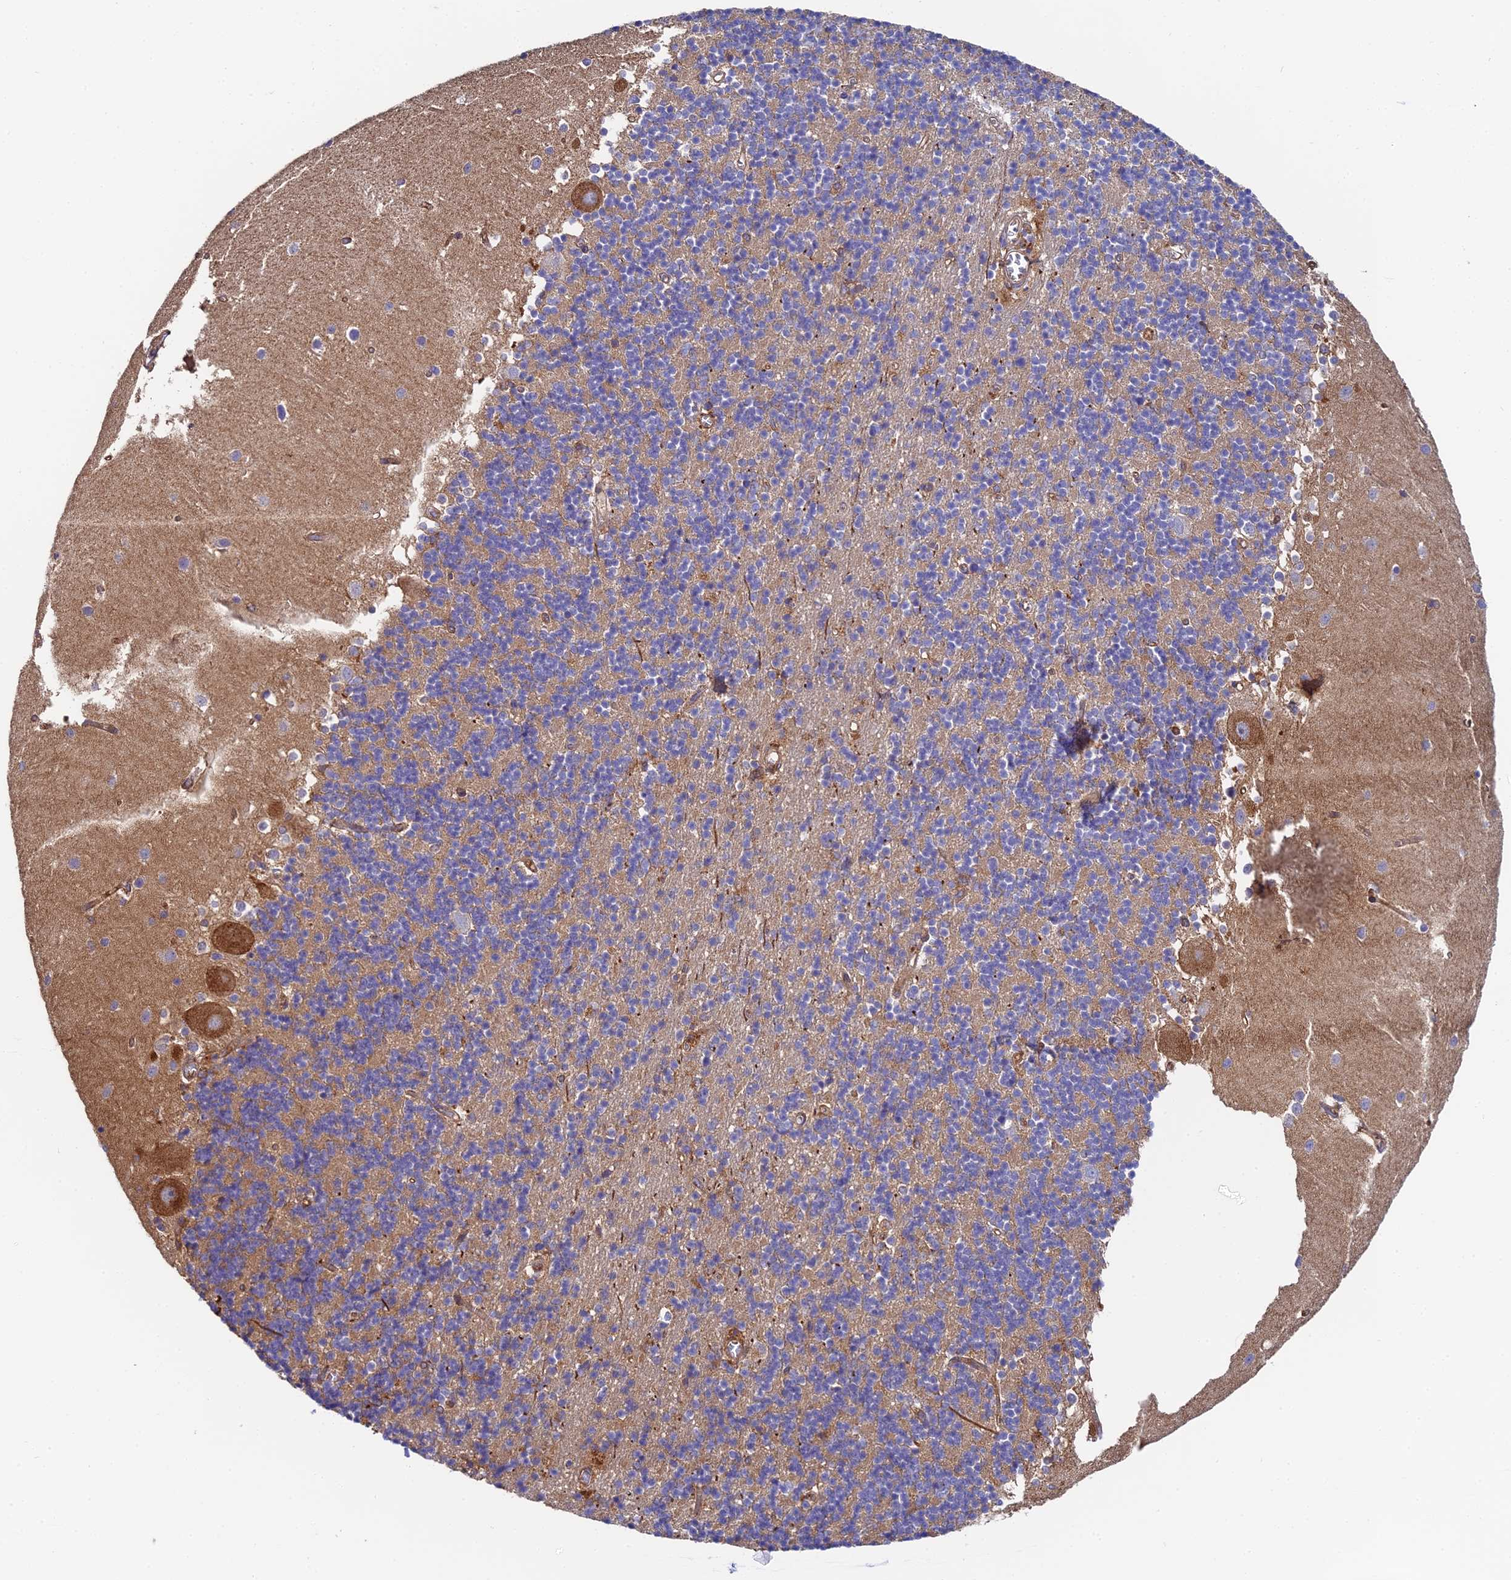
{"staining": {"intensity": "weak", "quantity": "25%-75%", "location": "cytoplasmic/membranous"}, "tissue": "cerebellum", "cell_type": "Cells in granular layer", "image_type": "normal", "snomed": [{"axis": "morphology", "description": "Normal tissue, NOS"}, {"axis": "topography", "description": "Cerebellum"}], "caption": "Cells in granular layer reveal low levels of weak cytoplasmic/membranous expression in about 25%-75% of cells in benign cerebellum.", "gene": "GNG5B", "patient": {"sex": "male", "age": 54}}